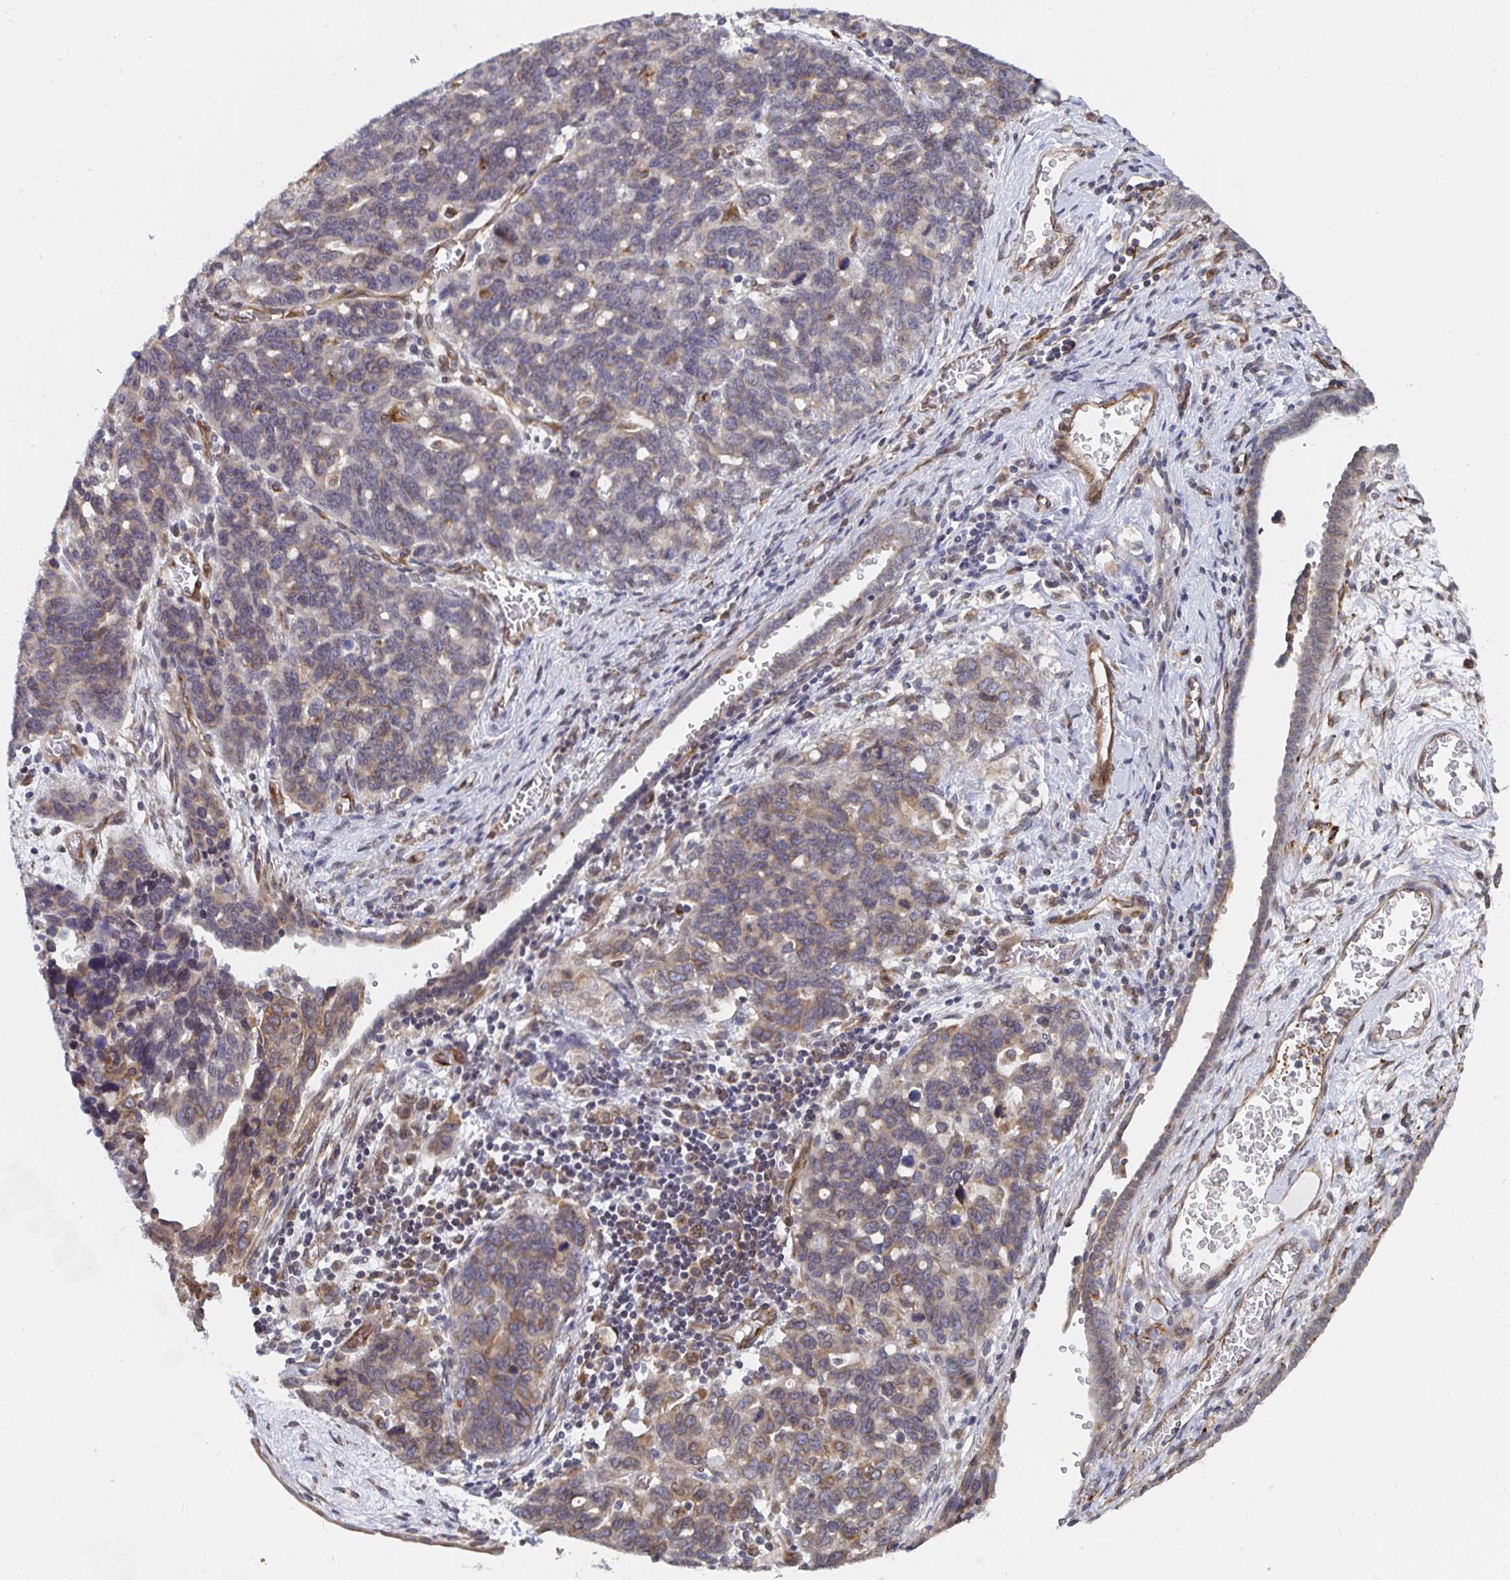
{"staining": {"intensity": "weak", "quantity": "25%-75%", "location": "cytoplasmic/membranous"}, "tissue": "ovarian cancer", "cell_type": "Tumor cells", "image_type": "cancer", "snomed": [{"axis": "morphology", "description": "Cystadenocarcinoma, serous, NOS"}, {"axis": "topography", "description": "Ovary"}], "caption": "Immunohistochemistry (IHC) image of neoplastic tissue: human ovarian serous cystadenocarcinoma stained using immunohistochemistry (IHC) reveals low levels of weak protein expression localized specifically in the cytoplasmic/membranous of tumor cells, appearing as a cytoplasmic/membranous brown color.", "gene": "BCAP29", "patient": {"sex": "female", "age": 69}}